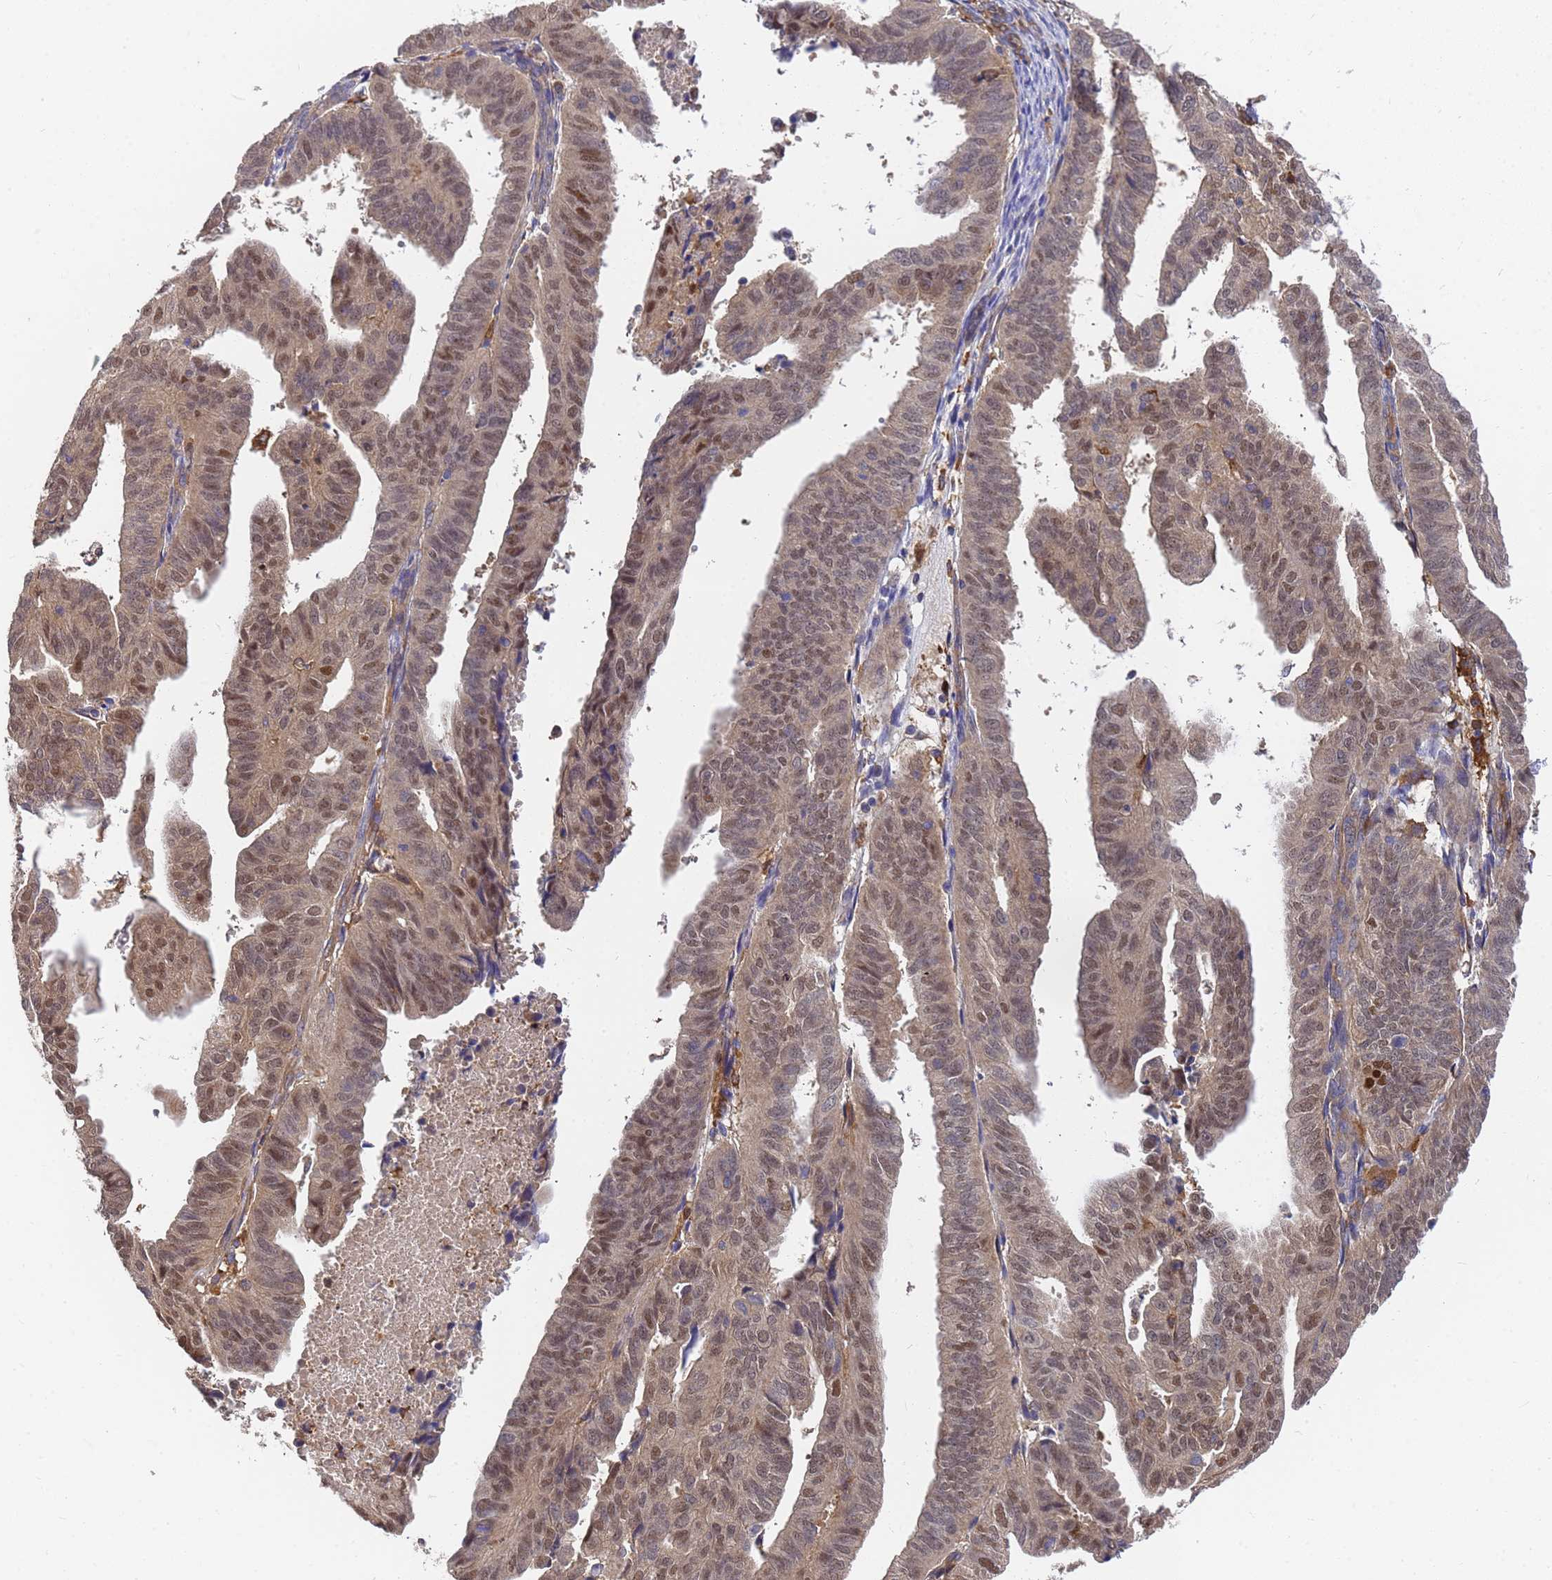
{"staining": {"intensity": "weak", "quantity": ">75%", "location": "cytoplasmic/membranous,nuclear"}, "tissue": "endometrial cancer", "cell_type": "Tumor cells", "image_type": "cancer", "snomed": [{"axis": "morphology", "description": "Adenocarcinoma, NOS"}, {"axis": "topography", "description": "Uterus"}], "caption": "A high-resolution histopathology image shows IHC staining of endometrial cancer, which displays weak cytoplasmic/membranous and nuclear expression in about >75% of tumor cells.", "gene": "SLC35E2B", "patient": {"sex": "female", "age": 77}}